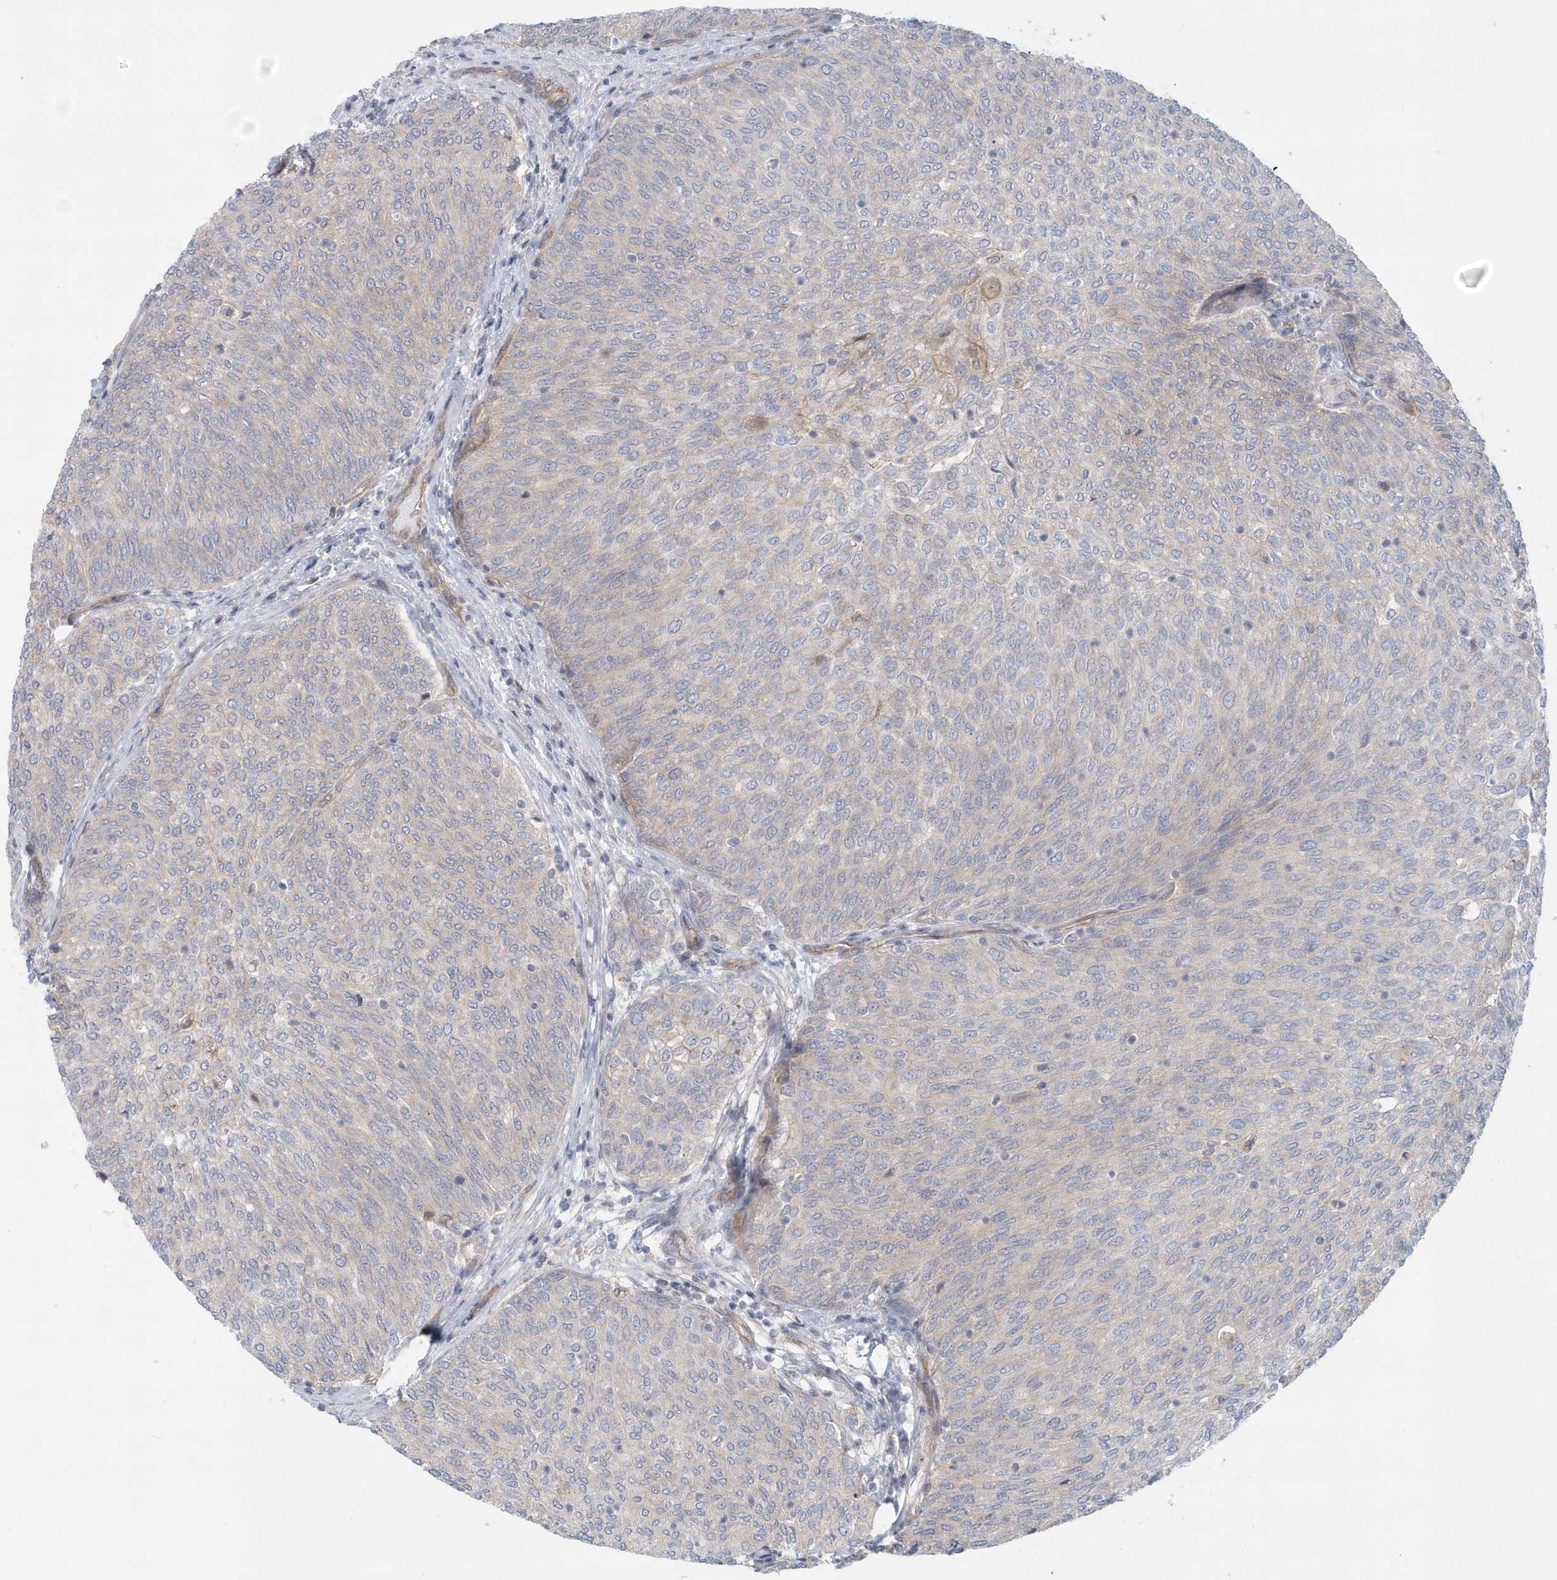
{"staining": {"intensity": "negative", "quantity": "none", "location": "none"}, "tissue": "urothelial cancer", "cell_type": "Tumor cells", "image_type": "cancer", "snomed": [{"axis": "morphology", "description": "Urothelial carcinoma, Low grade"}, {"axis": "topography", "description": "Urinary bladder"}], "caption": "This image is of low-grade urothelial carcinoma stained with IHC to label a protein in brown with the nuclei are counter-stained blue. There is no staining in tumor cells.", "gene": "RAI14", "patient": {"sex": "female", "age": 79}}